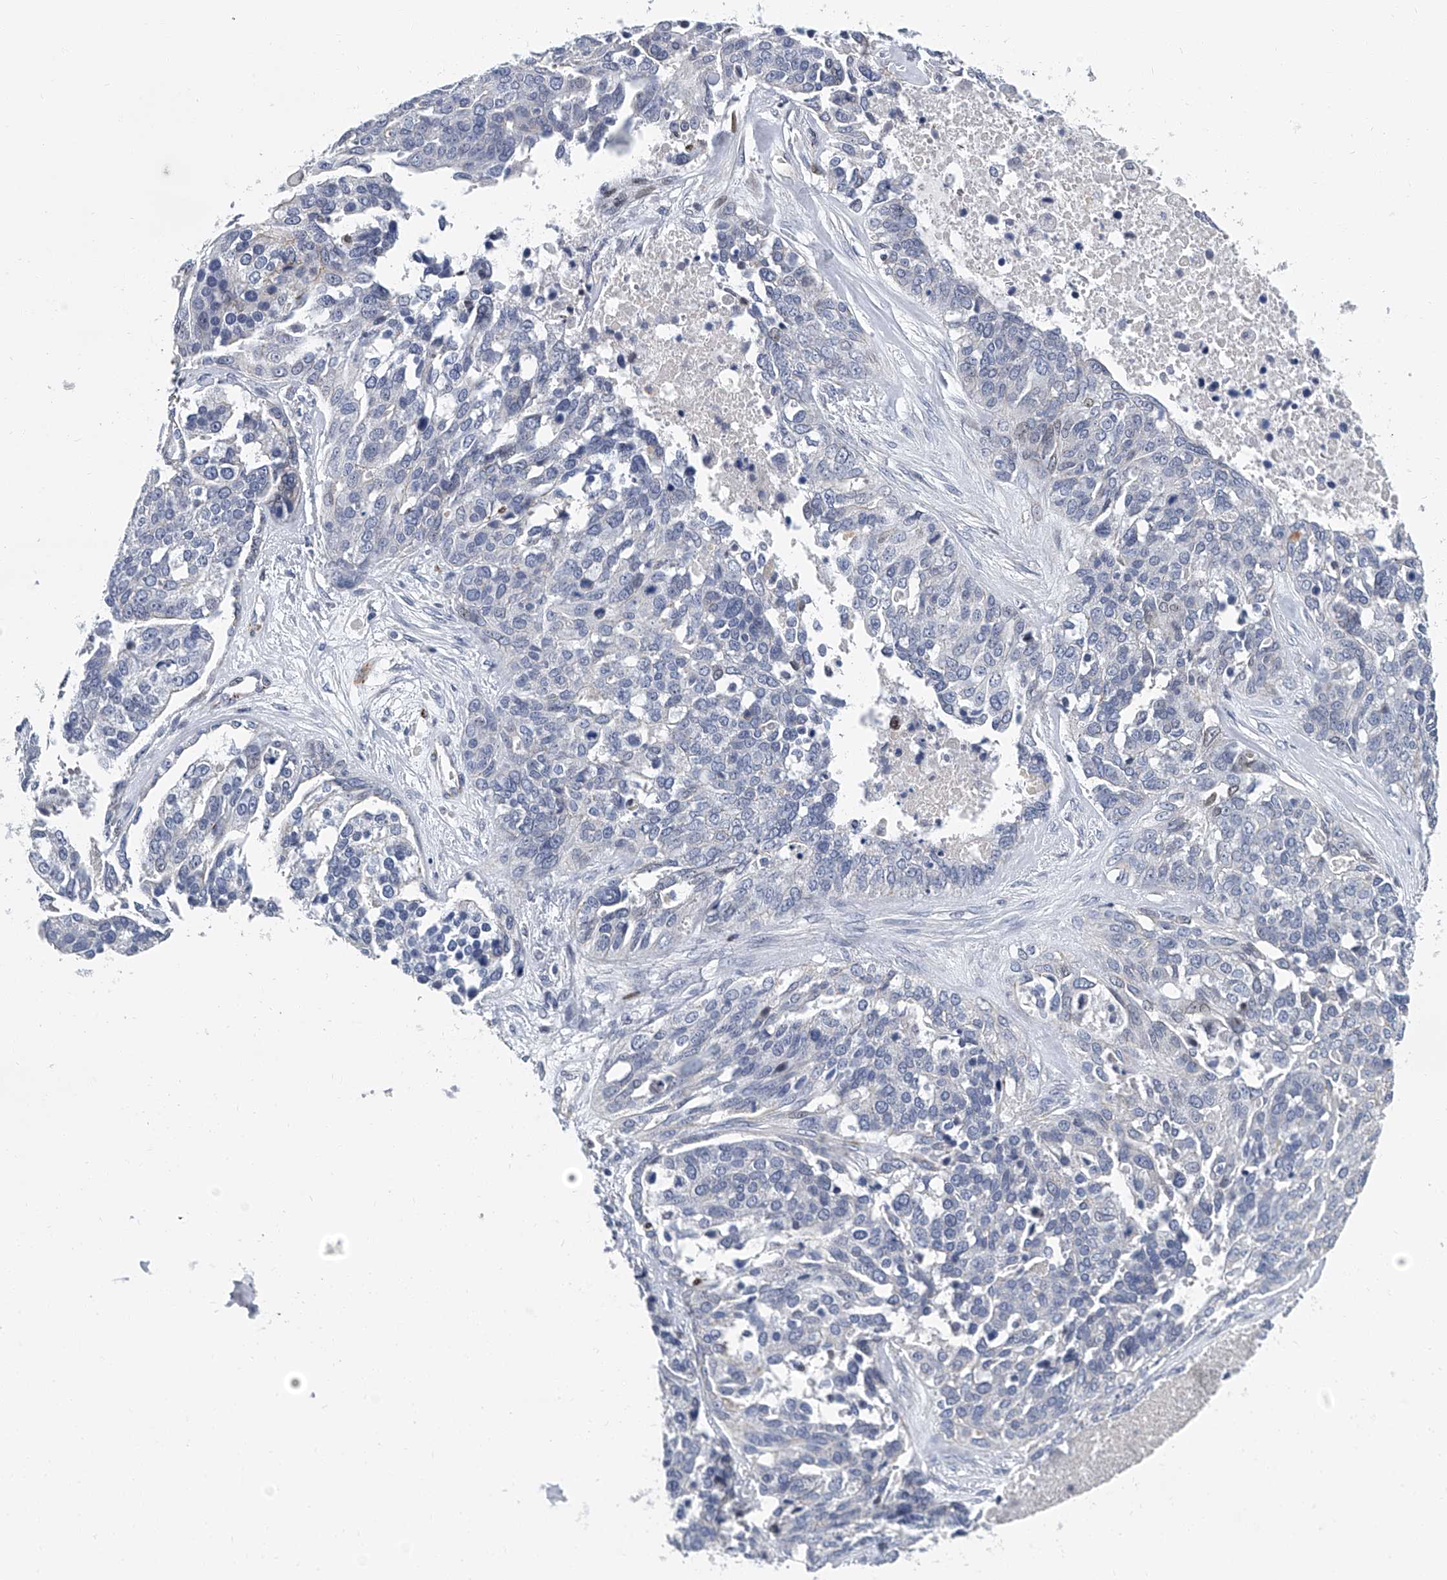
{"staining": {"intensity": "negative", "quantity": "none", "location": "none"}, "tissue": "ovarian cancer", "cell_type": "Tumor cells", "image_type": "cancer", "snomed": [{"axis": "morphology", "description": "Cystadenocarcinoma, serous, NOS"}, {"axis": "topography", "description": "Ovary"}], "caption": "This is an IHC micrograph of ovarian cancer. There is no positivity in tumor cells.", "gene": "KIRREL1", "patient": {"sex": "female", "age": 44}}